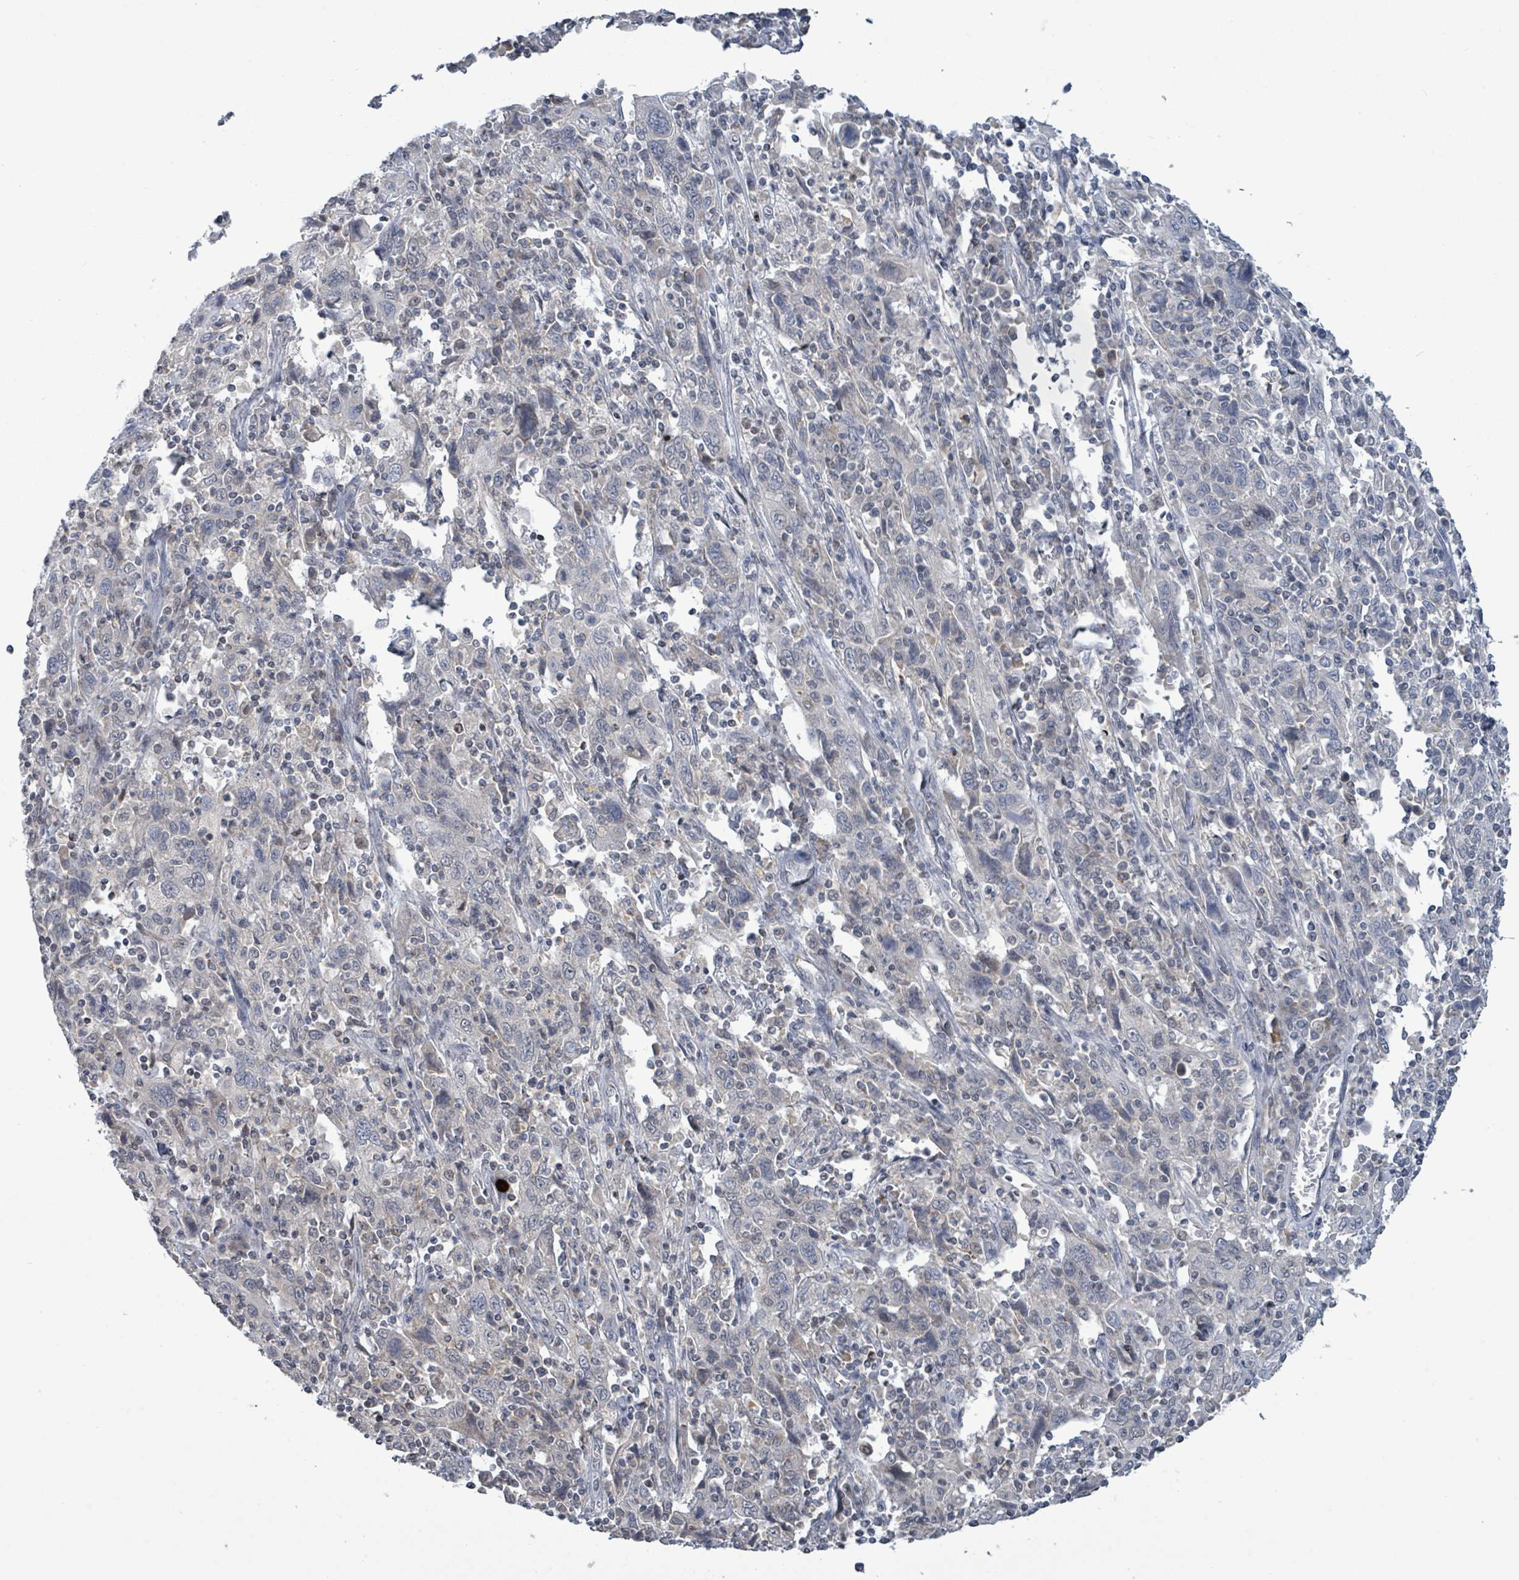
{"staining": {"intensity": "negative", "quantity": "none", "location": "none"}, "tissue": "cervical cancer", "cell_type": "Tumor cells", "image_type": "cancer", "snomed": [{"axis": "morphology", "description": "Squamous cell carcinoma, NOS"}, {"axis": "topography", "description": "Cervix"}], "caption": "A high-resolution micrograph shows immunohistochemistry (IHC) staining of cervical cancer (squamous cell carcinoma), which displays no significant positivity in tumor cells.", "gene": "COQ10B", "patient": {"sex": "female", "age": 46}}